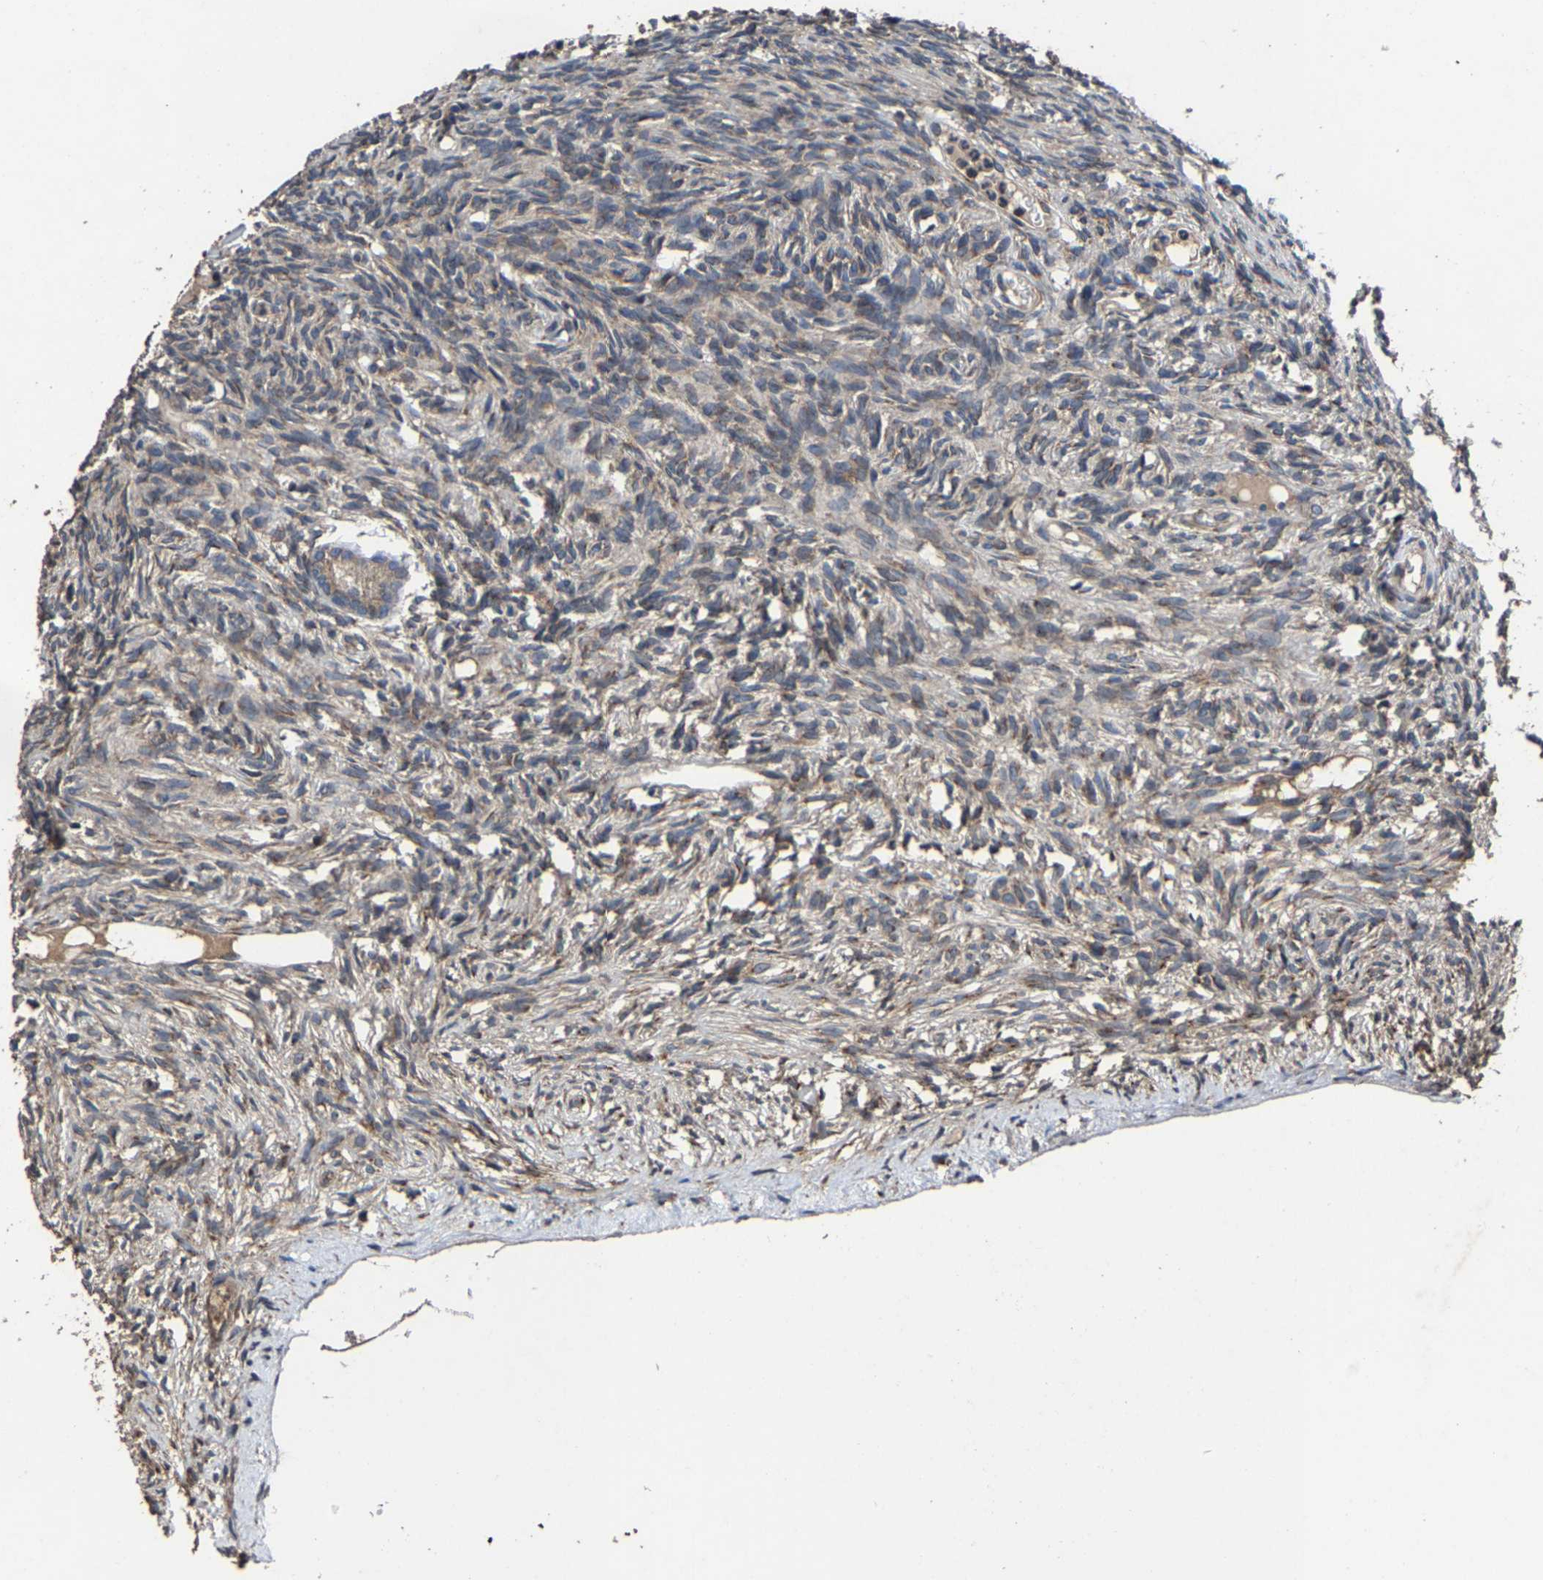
{"staining": {"intensity": "weak", "quantity": ">75%", "location": "cytoplasmic/membranous"}, "tissue": "ovary", "cell_type": "Follicle cells", "image_type": "normal", "snomed": [{"axis": "morphology", "description": "Normal tissue, NOS"}, {"axis": "topography", "description": "Ovary"}], "caption": "IHC photomicrograph of normal ovary: human ovary stained using IHC shows low levels of weak protein expression localized specifically in the cytoplasmic/membranous of follicle cells, appearing as a cytoplasmic/membranous brown color.", "gene": "EBAG9", "patient": {"sex": "female", "age": 33}}